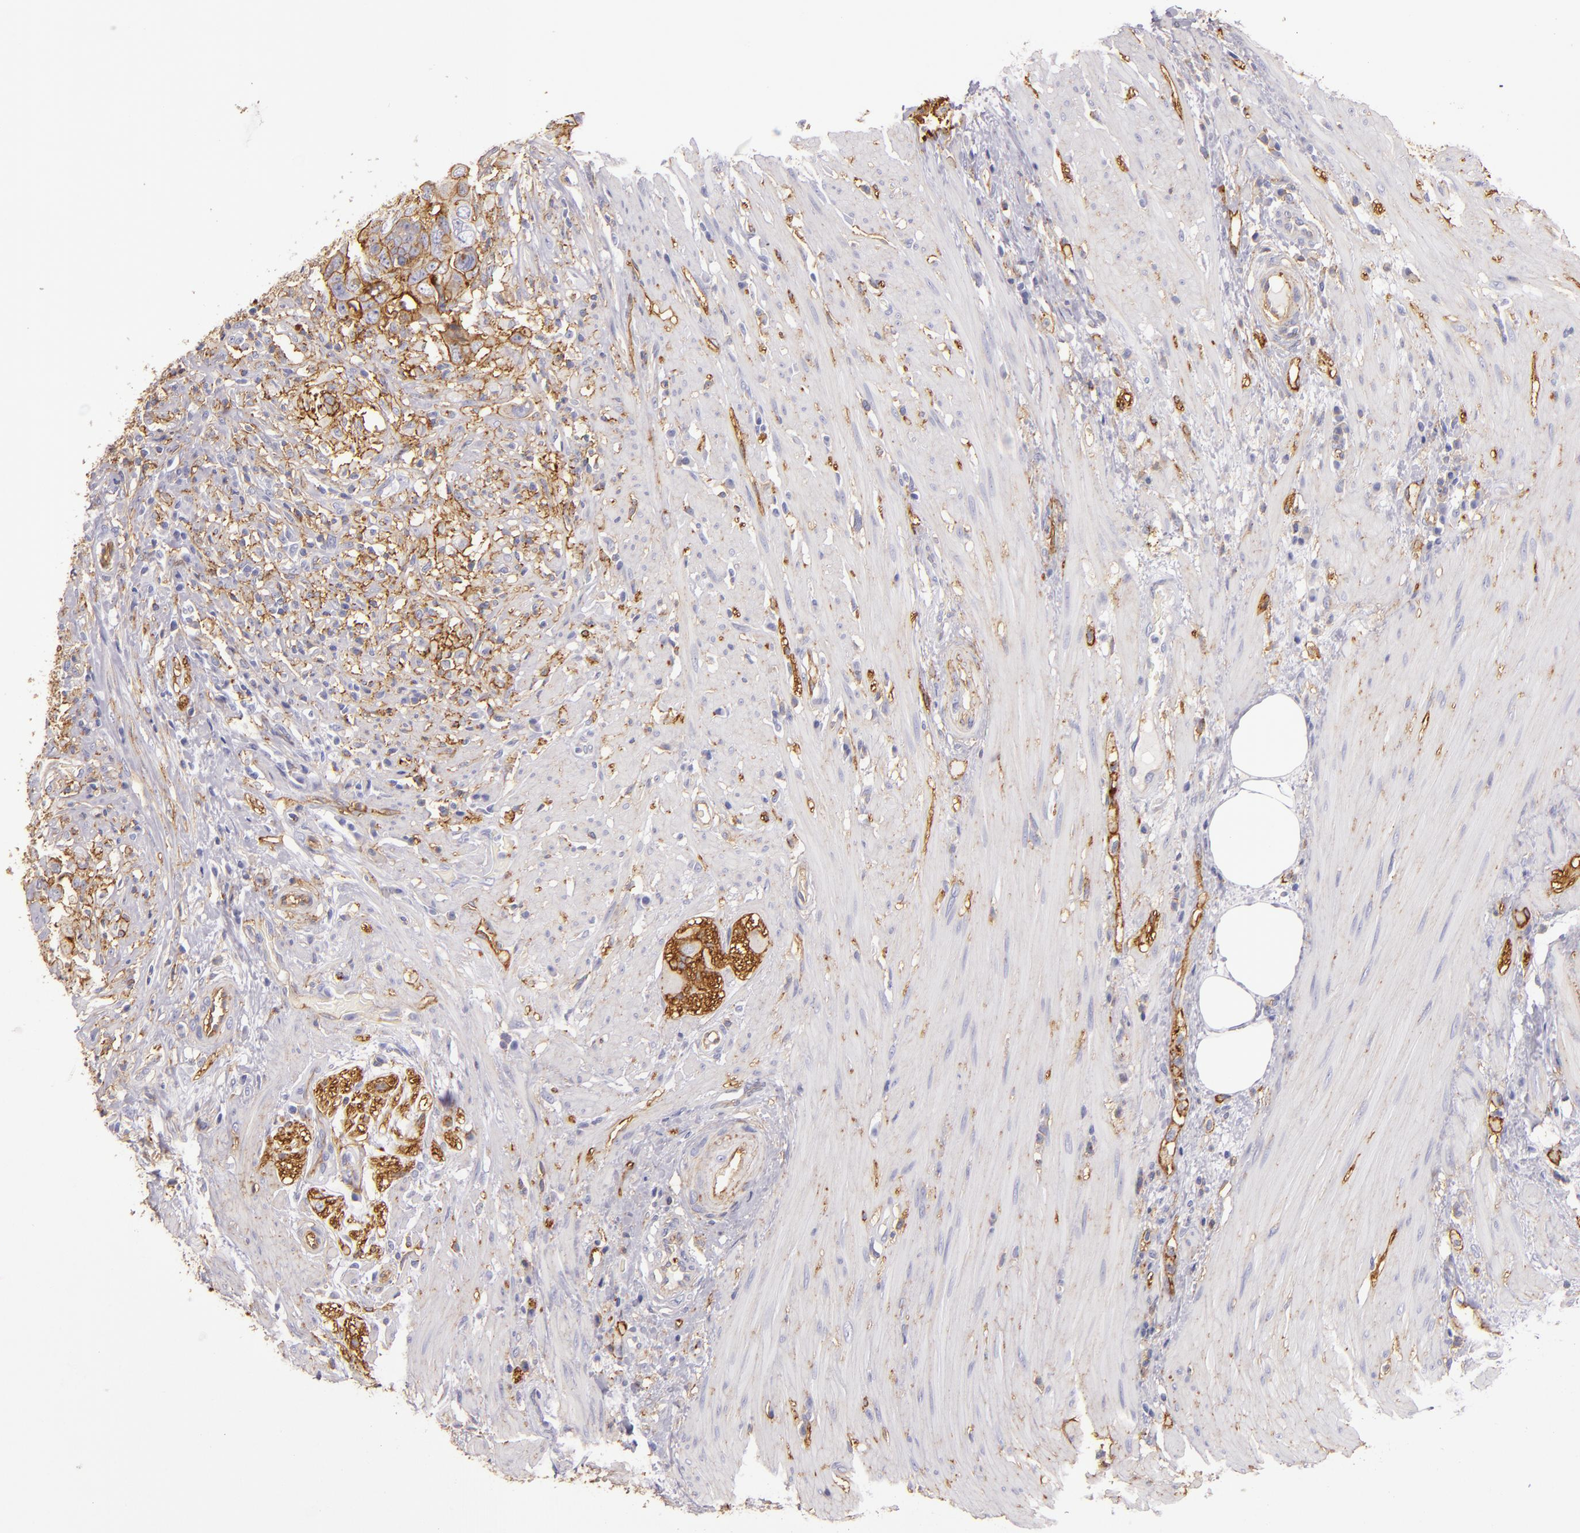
{"staining": {"intensity": "strong", "quantity": ">75%", "location": "cytoplasmic/membranous"}, "tissue": "colorectal cancer", "cell_type": "Tumor cells", "image_type": "cancer", "snomed": [{"axis": "morphology", "description": "Adenocarcinoma, NOS"}, {"axis": "topography", "description": "Rectum"}], "caption": "DAB (3,3'-diaminobenzidine) immunohistochemical staining of adenocarcinoma (colorectal) displays strong cytoplasmic/membranous protein staining in approximately >75% of tumor cells.", "gene": "CD9", "patient": {"sex": "male", "age": 53}}